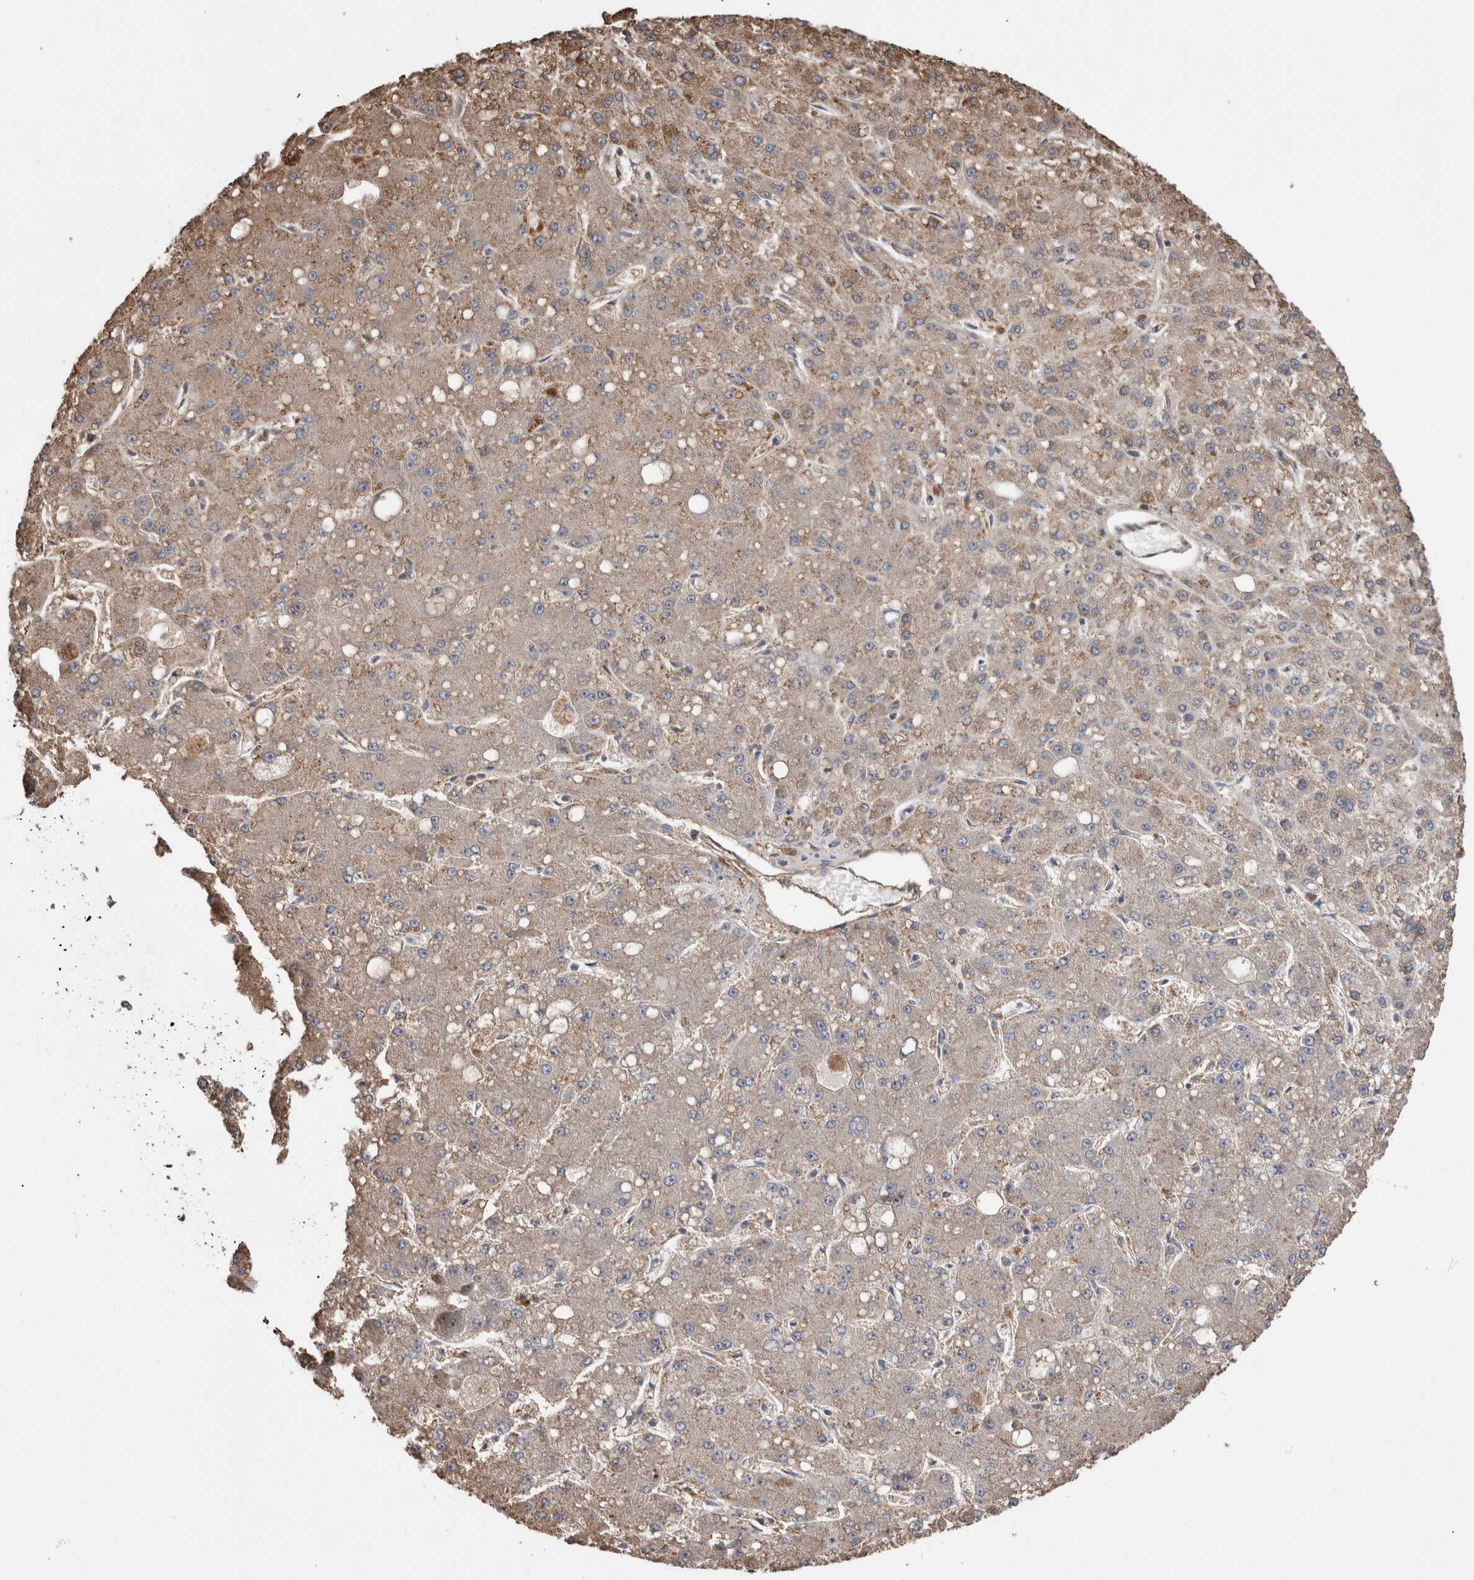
{"staining": {"intensity": "weak", "quantity": ">75%", "location": "cytoplasmic/membranous"}, "tissue": "liver cancer", "cell_type": "Tumor cells", "image_type": "cancer", "snomed": [{"axis": "morphology", "description": "Carcinoma, Hepatocellular, NOS"}, {"axis": "topography", "description": "Liver"}], "caption": "High-magnification brightfield microscopy of liver cancer (hepatocellular carcinoma) stained with DAB (3,3'-diaminobenzidine) (brown) and counterstained with hematoxylin (blue). tumor cells exhibit weak cytoplasmic/membranous staining is appreciated in approximately>75% of cells.", "gene": "TRIM5", "patient": {"sex": "male", "age": 67}}